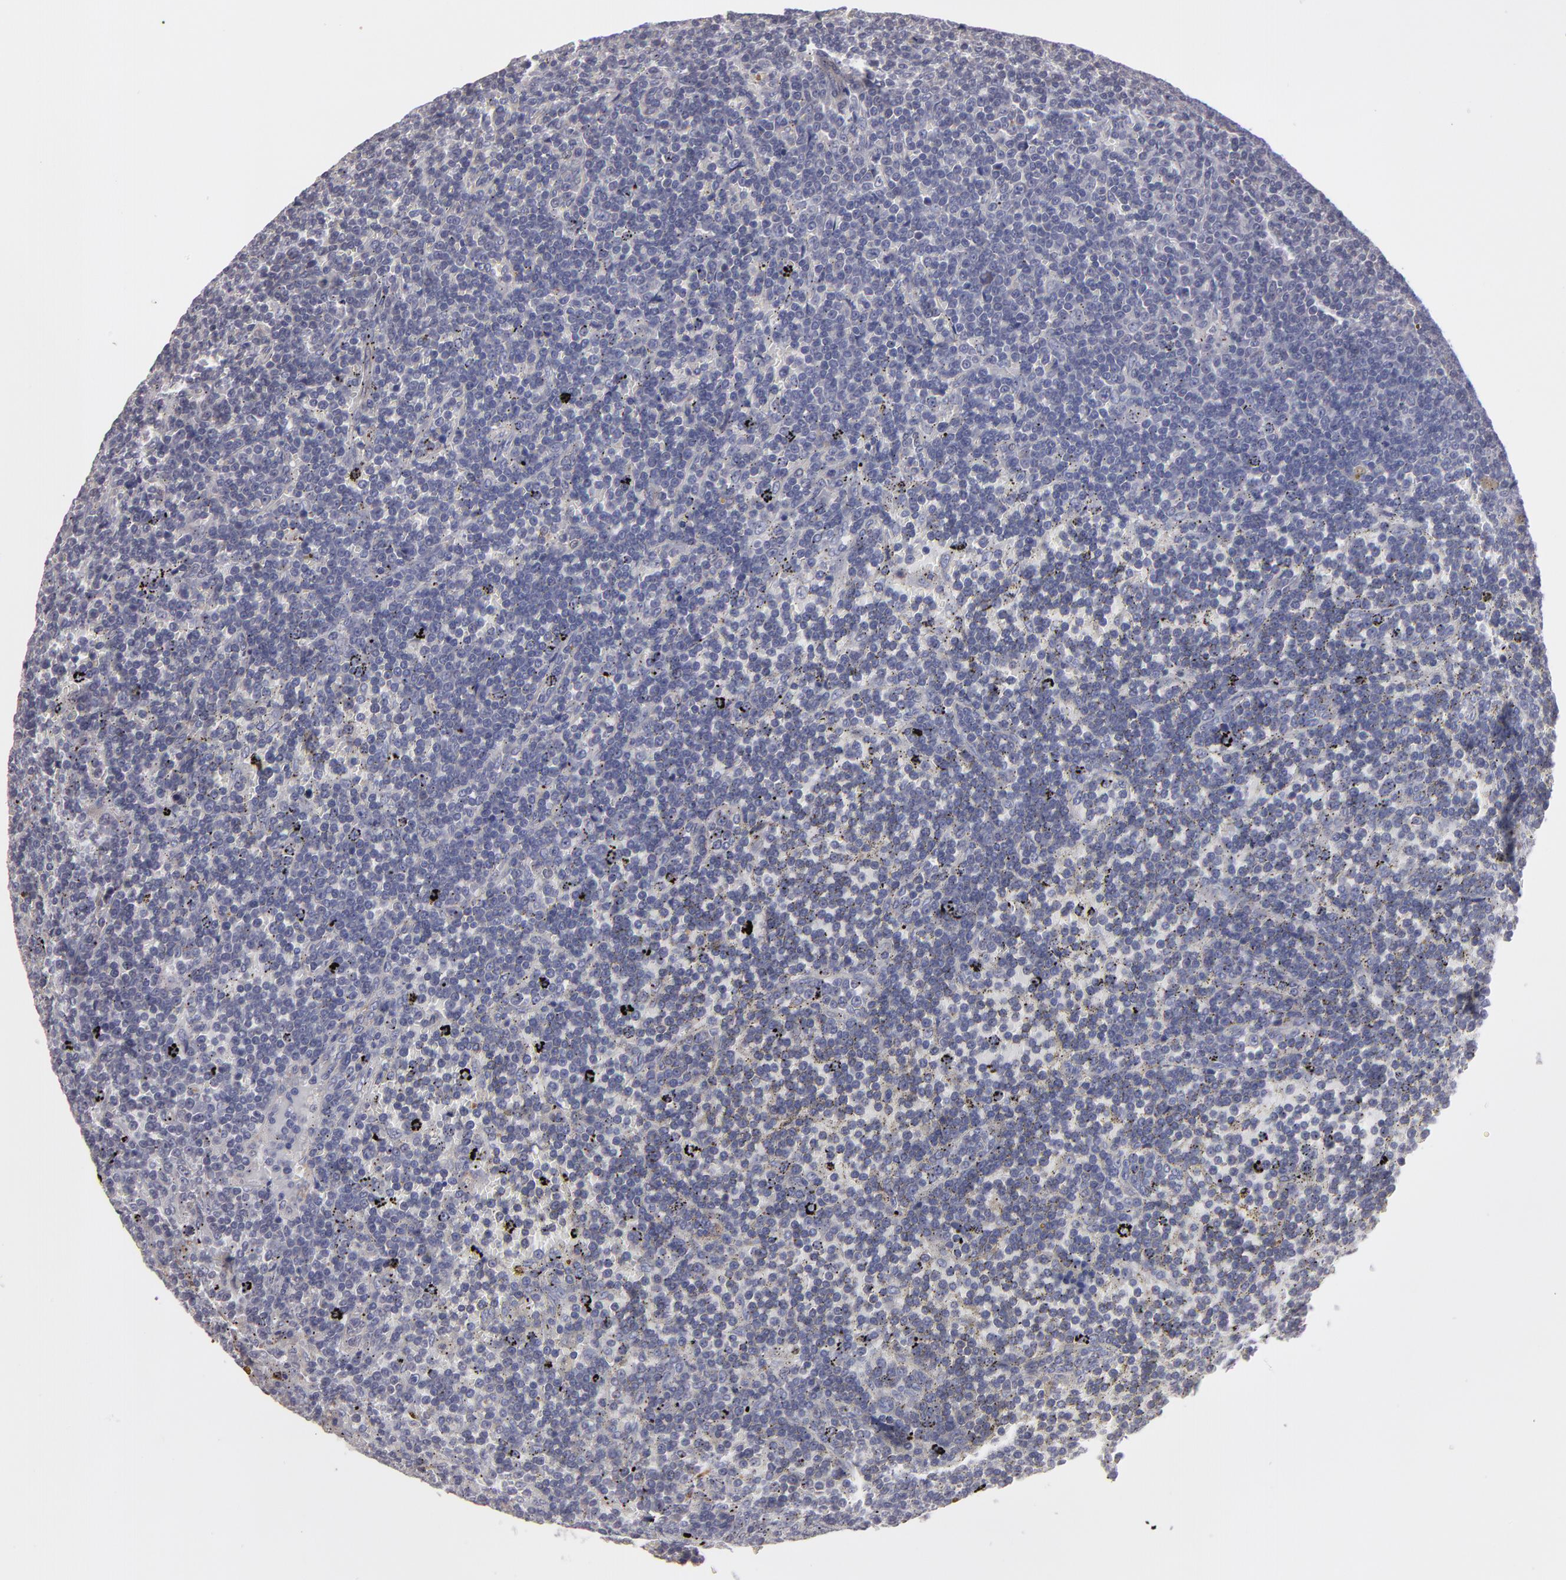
{"staining": {"intensity": "weak", "quantity": "<25%", "location": "cytoplasmic/membranous"}, "tissue": "lymphoma", "cell_type": "Tumor cells", "image_type": "cancer", "snomed": [{"axis": "morphology", "description": "Malignant lymphoma, non-Hodgkin's type, Low grade"}, {"axis": "topography", "description": "Spleen"}], "caption": "High magnification brightfield microscopy of lymphoma stained with DAB (brown) and counterstained with hematoxylin (blue): tumor cells show no significant positivity.", "gene": "SLMAP", "patient": {"sex": "male", "age": 80}}